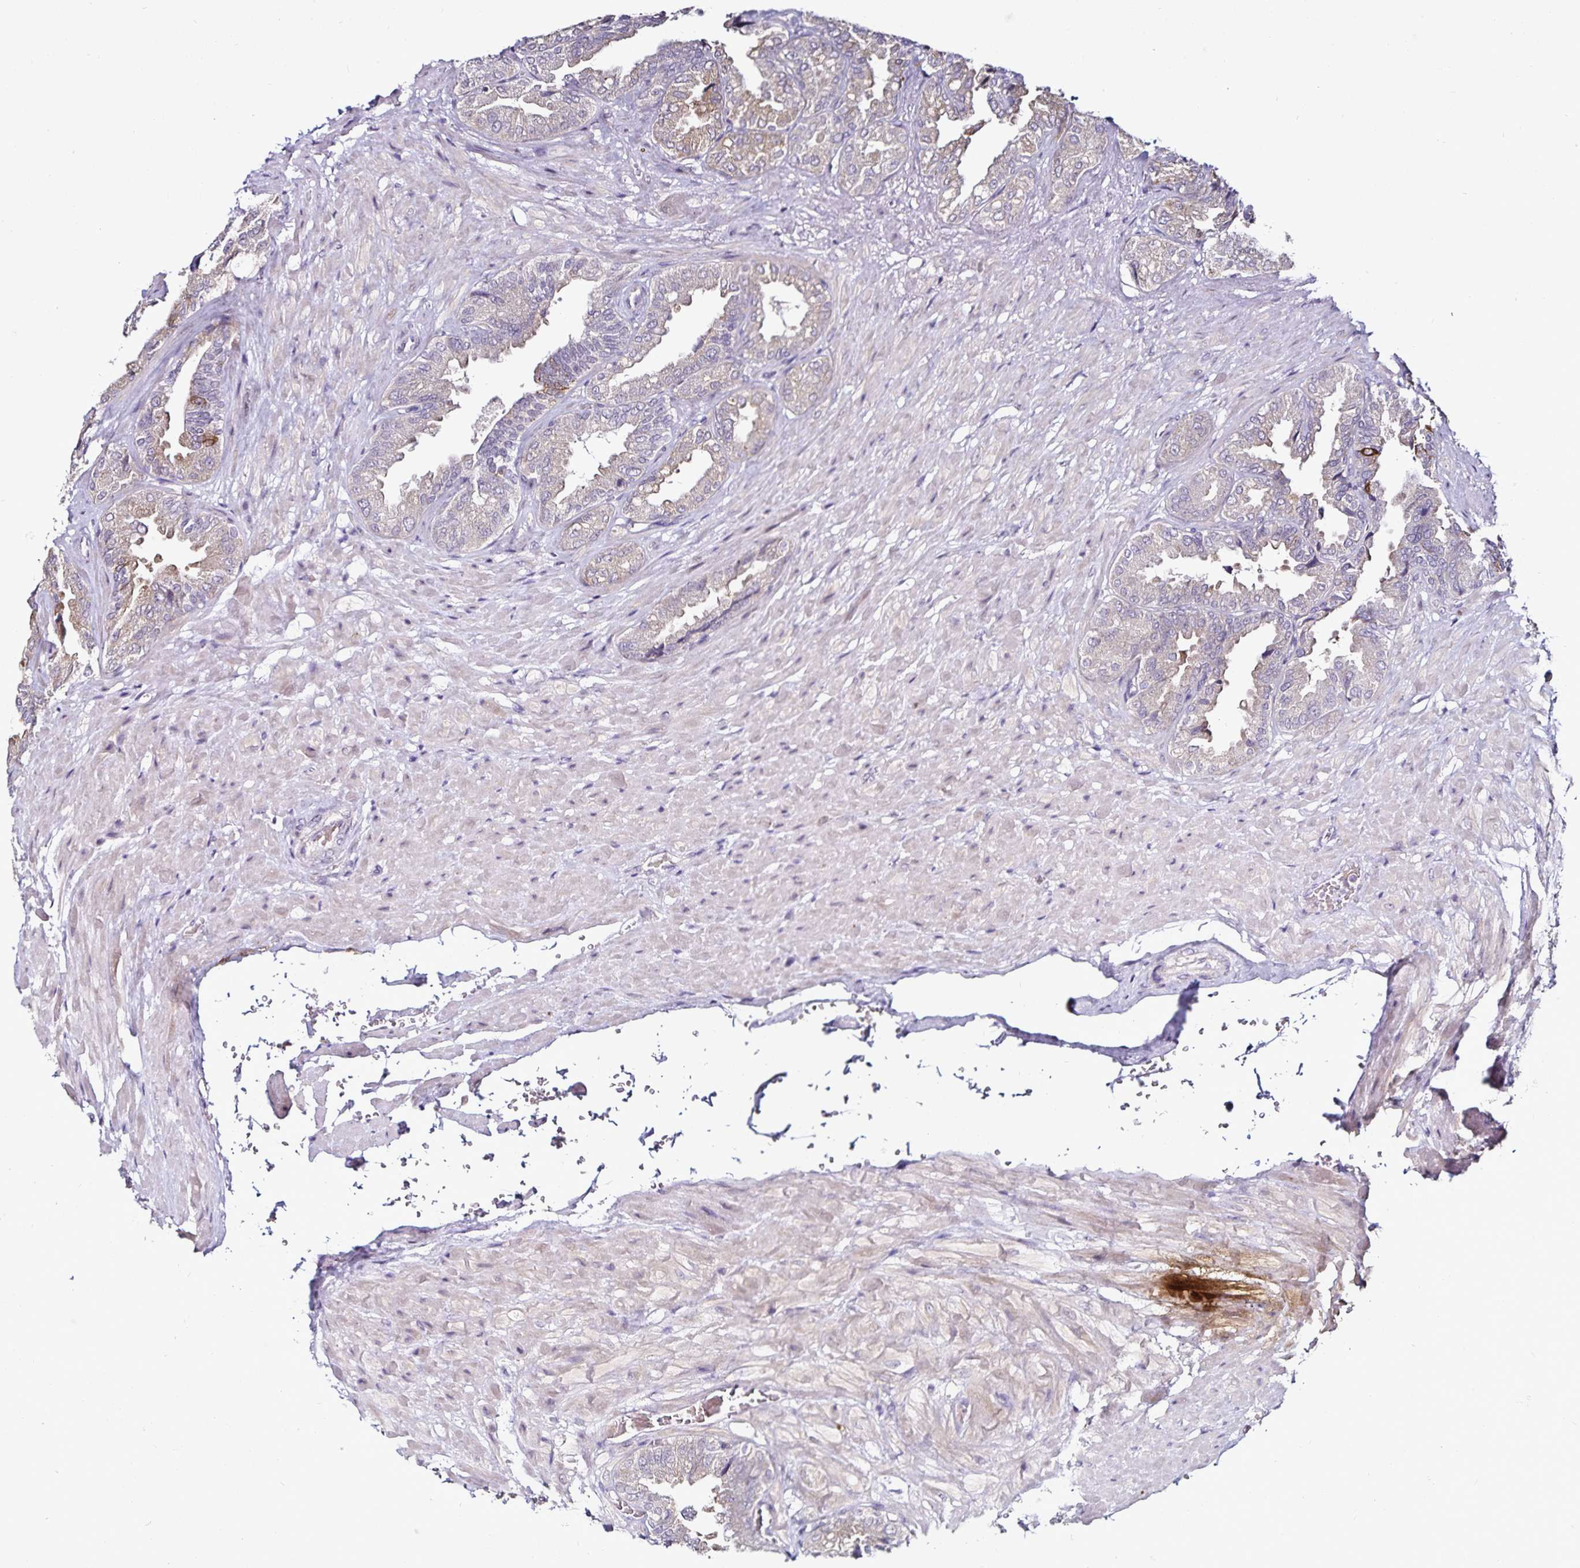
{"staining": {"intensity": "weak", "quantity": "25%-75%", "location": "cytoplasmic/membranous"}, "tissue": "seminal vesicle", "cell_type": "Glandular cells", "image_type": "normal", "snomed": [{"axis": "morphology", "description": "Normal tissue, NOS"}, {"axis": "topography", "description": "Seminal veicle"}], "caption": "Weak cytoplasmic/membranous positivity is appreciated in about 25%-75% of glandular cells in benign seminal vesicle.", "gene": "ACSL5", "patient": {"sex": "male", "age": 68}}